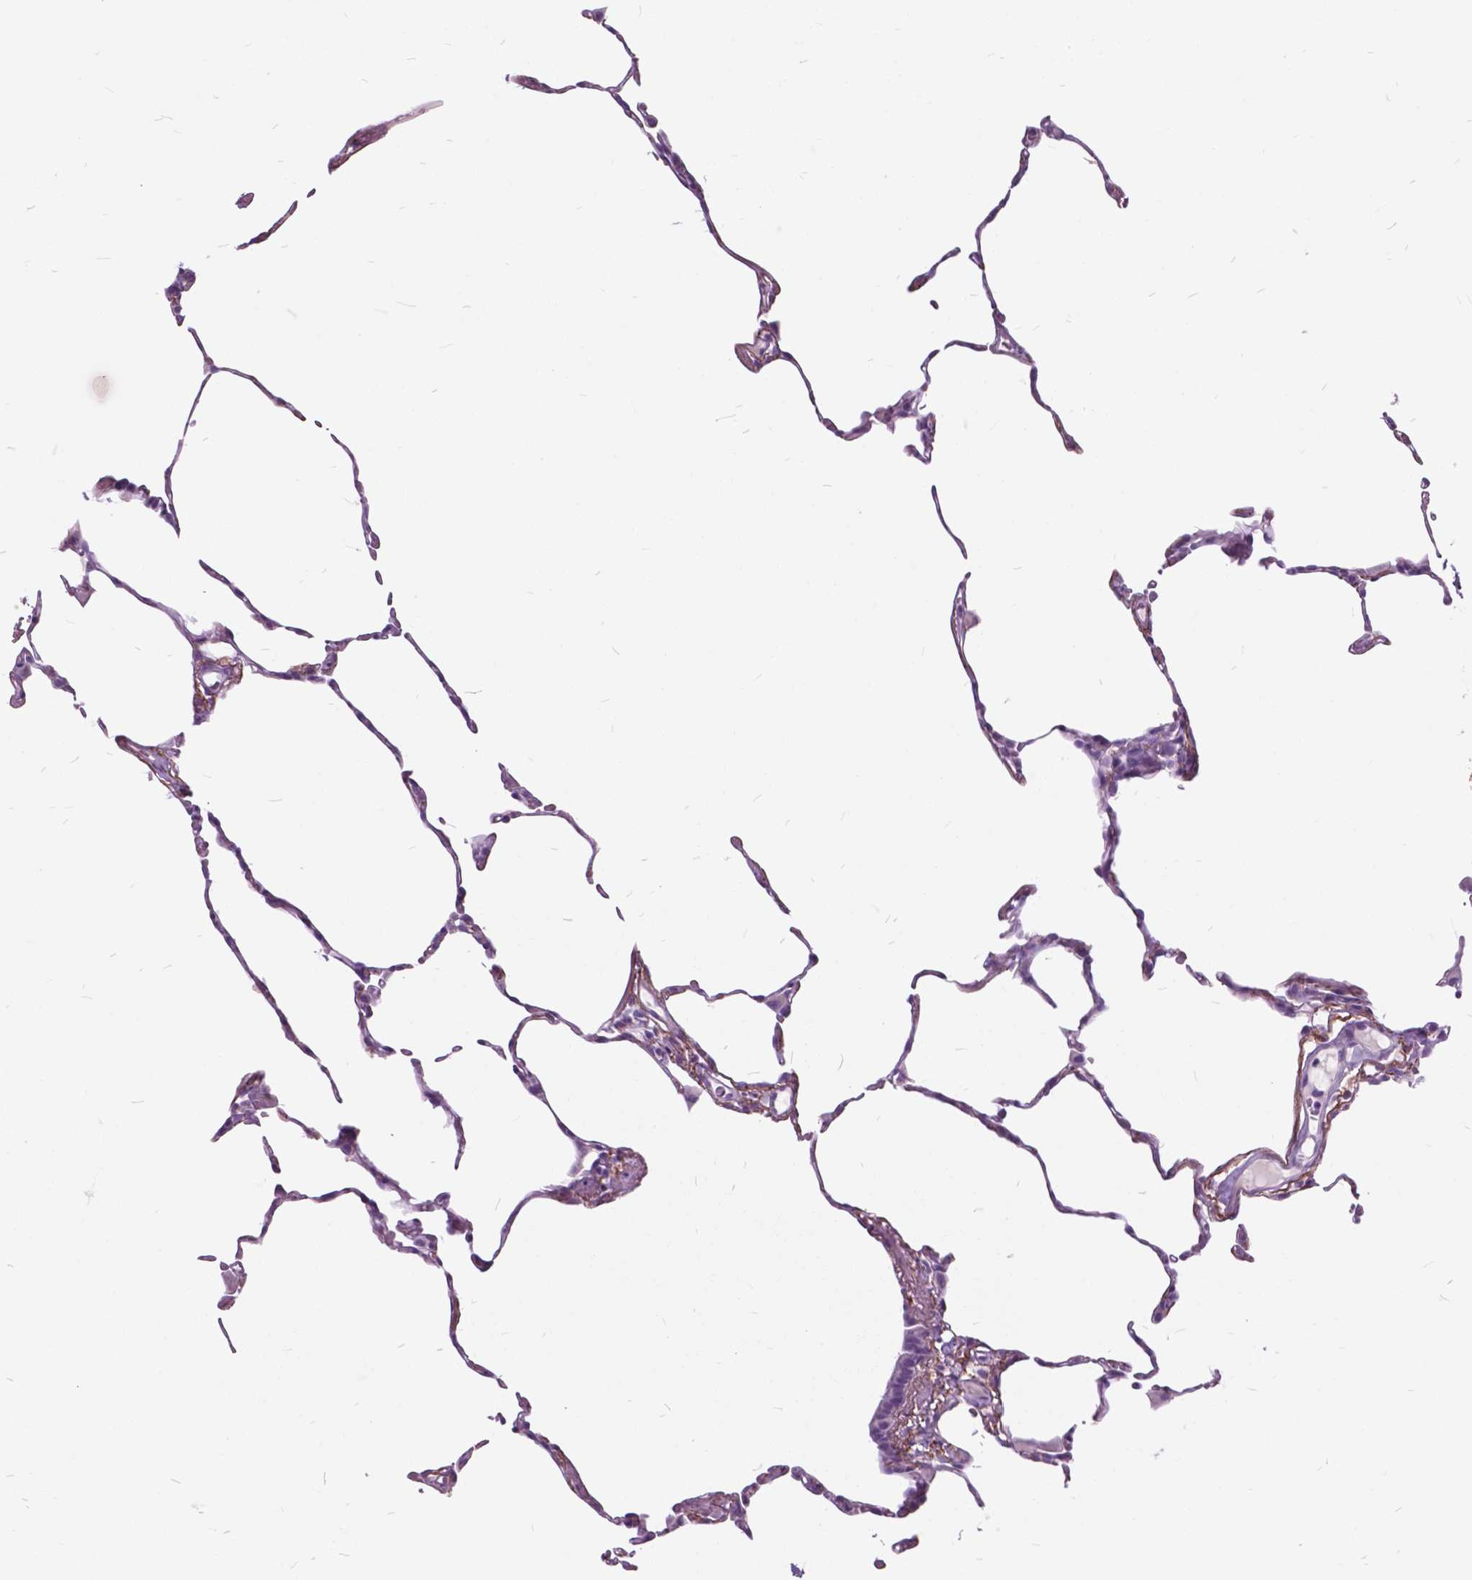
{"staining": {"intensity": "negative", "quantity": "none", "location": "none"}, "tissue": "lung", "cell_type": "Alveolar cells", "image_type": "normal", "snomed": [{"axis": "morphology", "description": "Normal tissue, NOS"}, {"axis": "topography", "description": "Lung"}], "caption": "Protein analysis of normal lung shows no significant expression in alveolar cells.", "gene": "GDF9", "patient": {"sex": "female", "age": 57}}